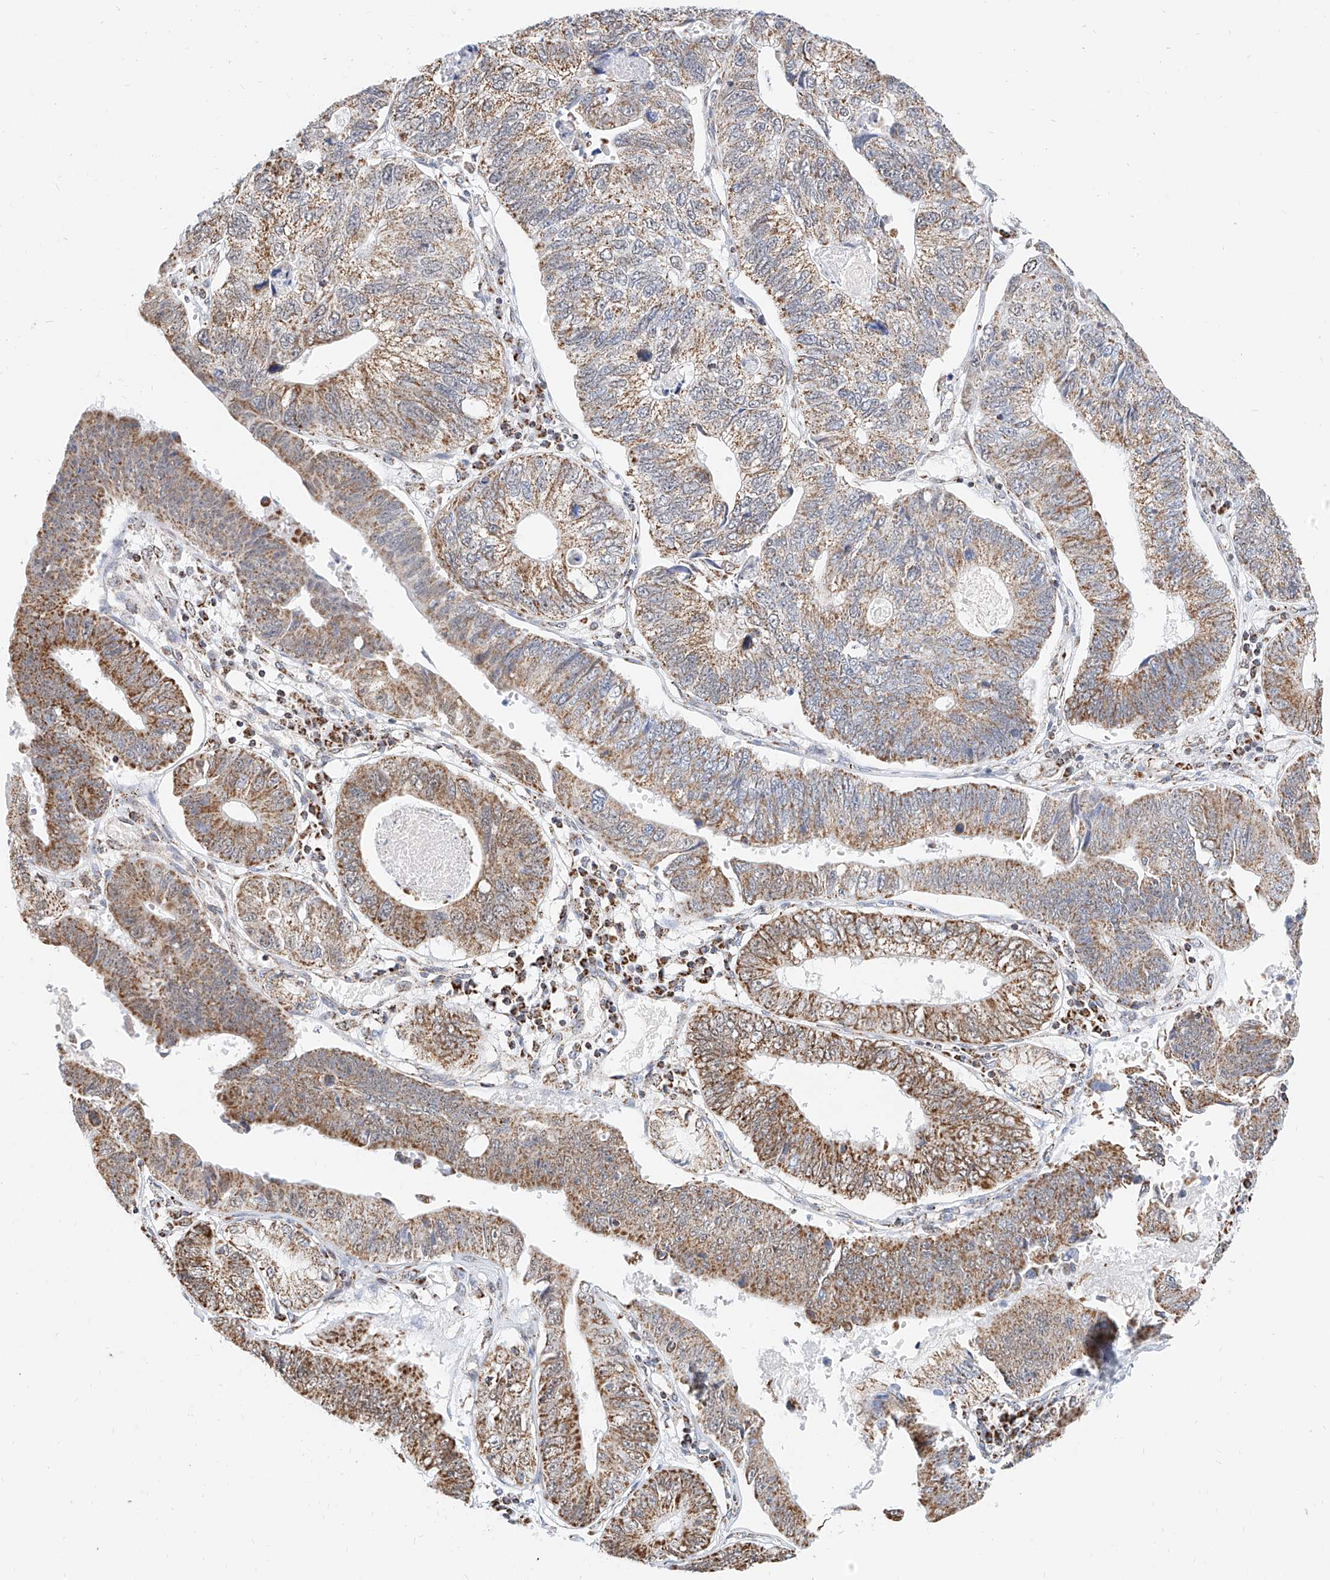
{"staining": {"intensity": "moderate", "quantity": ">75%", "location": "cytoplasmic/membranous"}, "tissue": "stomach cancer", "cell_type": "Tumor cells", "image_type": "cancer", "snomed": [{"axis": "morphology", "description": "Adenocarcinoma, NOS"}, {"axis": "topography", "description": "Stomach"}], "caption": "A photomicrograph showing moderate cytoplasmic/membranous expression in approximately >75% of tumor cells in stomach cancer, as visualized by brown immunohistochemical staining.", "gene": "NALCN", "patient": {"sex": "male", "age": 59}}